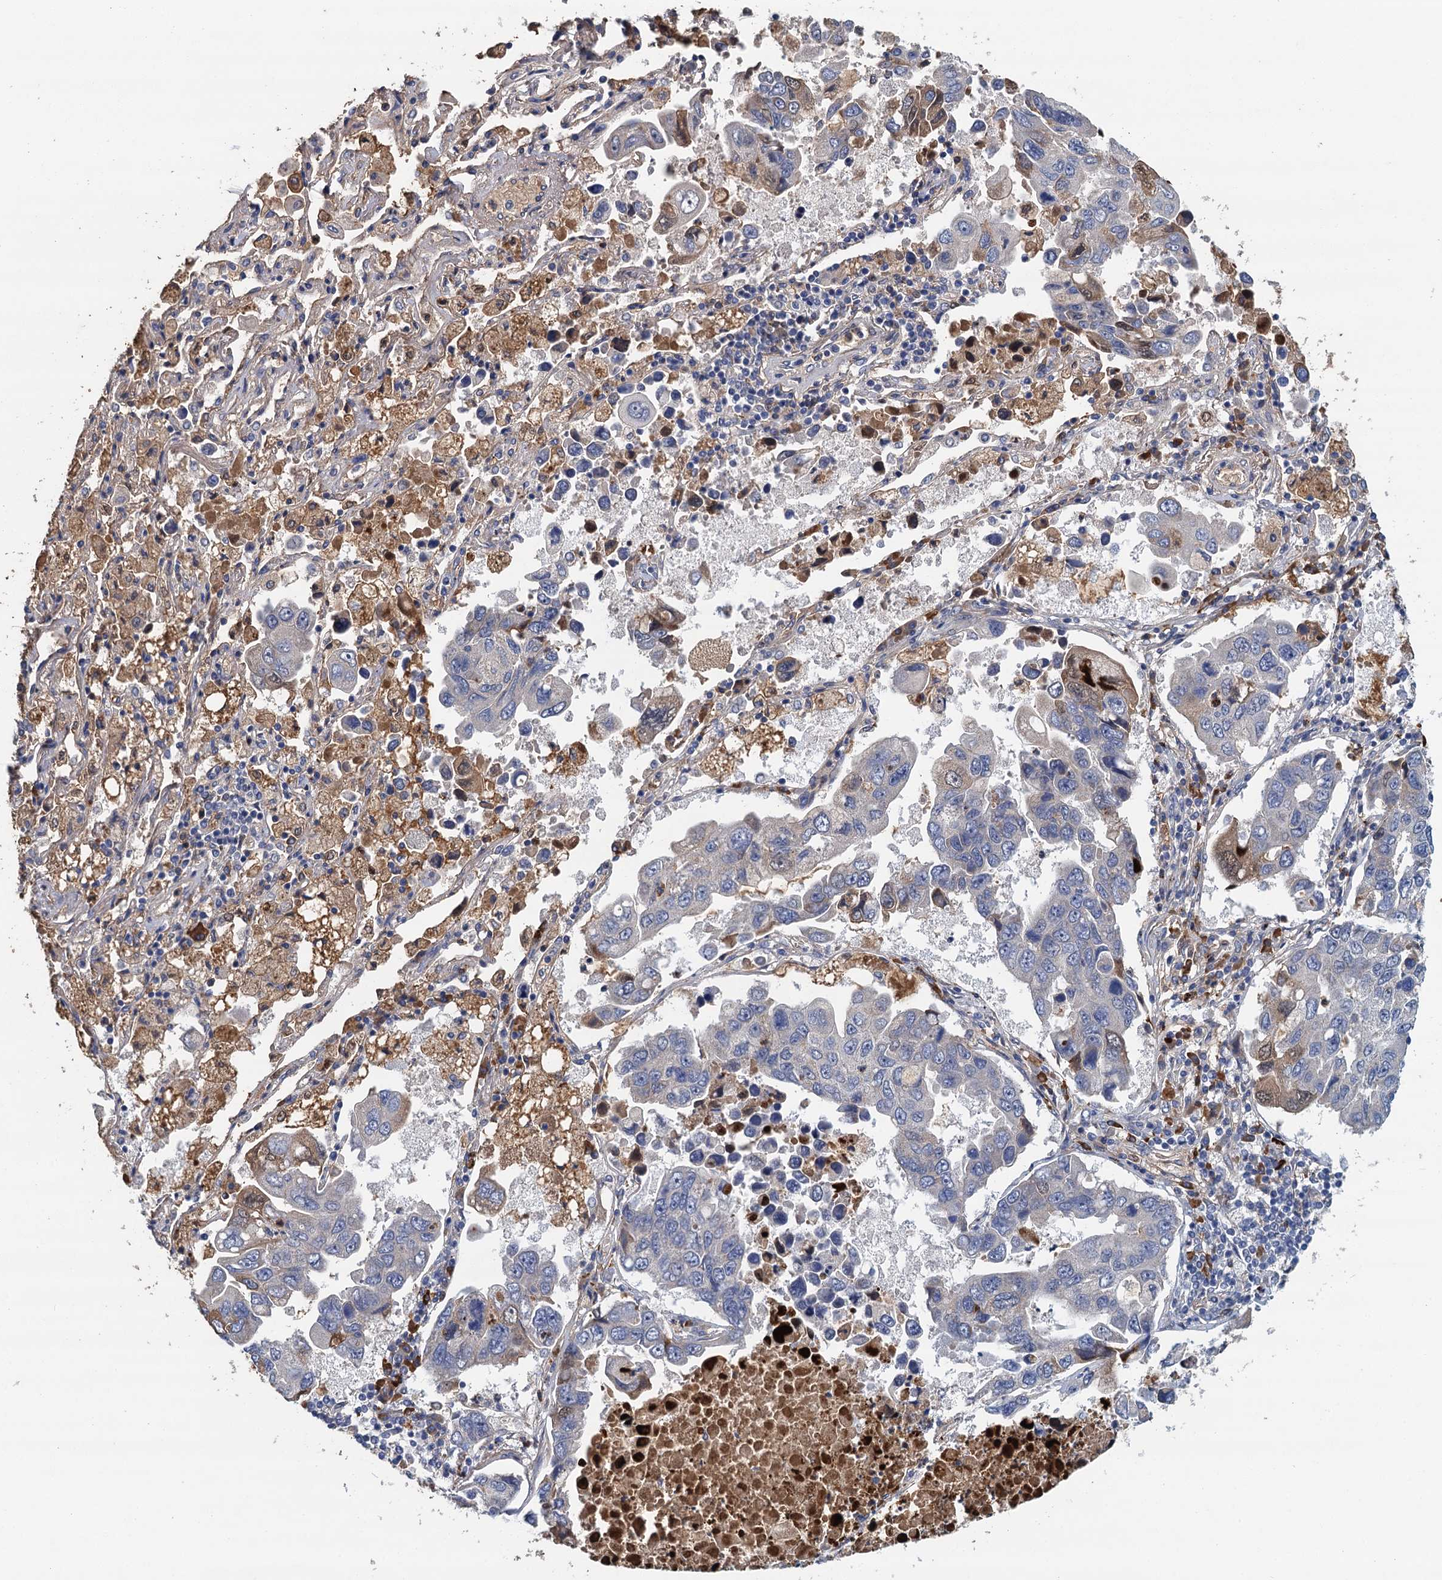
{"staining": {"intensity": "weak", "quantity": "25%-75%", "location": "cytoplasmic/membranous"}, "tissue": "lung cancer", "cell_type": "Tumor cells", "image_type": "cancer", "snomed": [{"axis": "morphology", "description": "Adenocarcinoma, NOS"}, {"axis": "topography", "description": "Lung"}], "caption": "This is a micrograph of IHC staining of lung cancer (adenocarcinoma), which shows weak positivity in the cytoplasmic/membranous of tumor cells.", "gene": "TPCN1", "patient": {"sex": "male", "age": 64}}